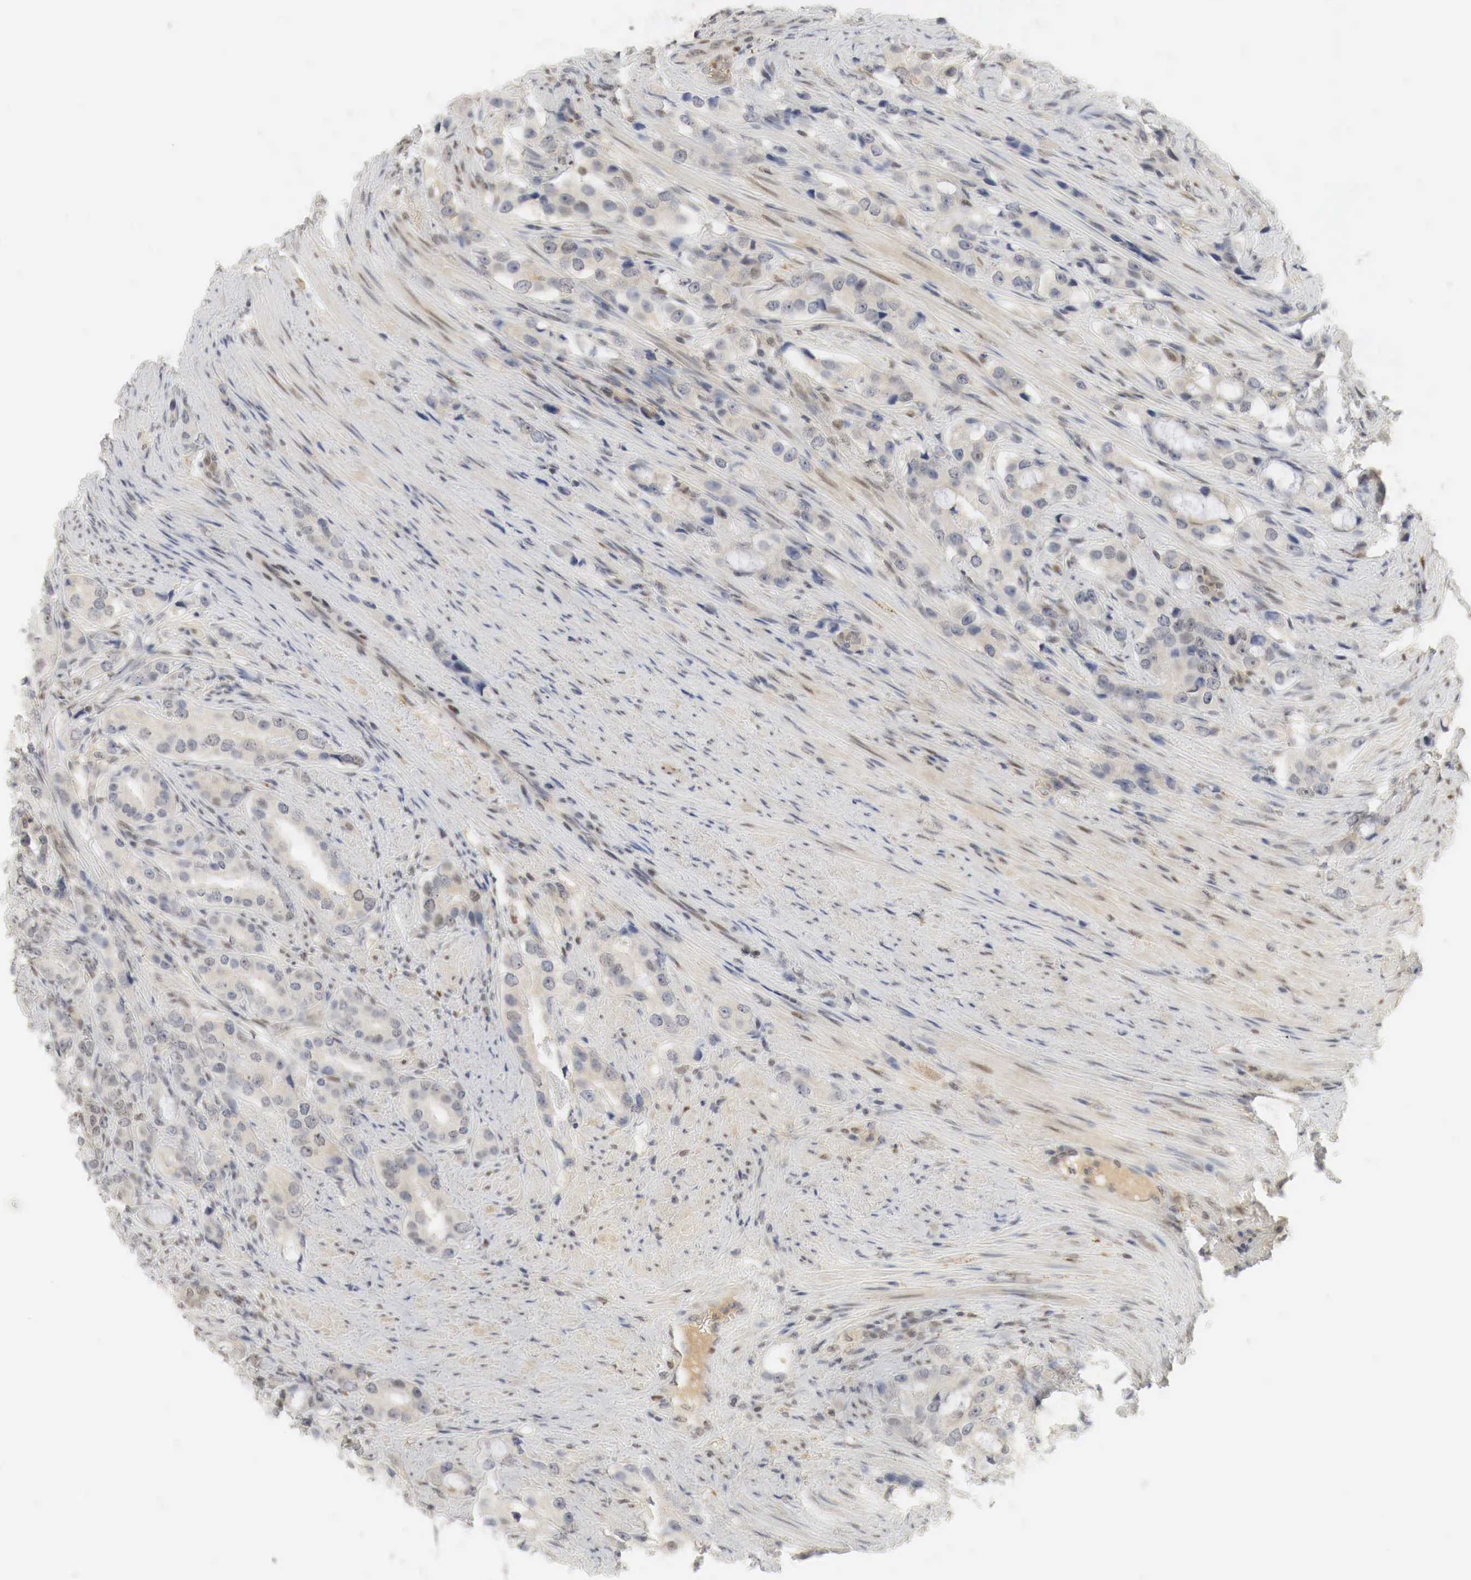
{"staining": {"intensity": "weak", "quantity": "<25%", "location": "cytoplasmic/membranous,nuclear"}, "tissue": "prostate cancer", "cell_type": "Tumor cells", "image_type": "cancer", "snomed": [{"axis": "morphology", "description": "Adenocarcinoma, Medium grade"}, {"axis": "topography", "description": "Prostate"}], "caption": "The immunohistochemistry (IHC) micrograph has no significant positivity in tumor cells of prostate cancer (adenocarcinoma (medium-grade)) tissue.", "gene": "MYC", "patient": {"sex": "male", "age": 72}}